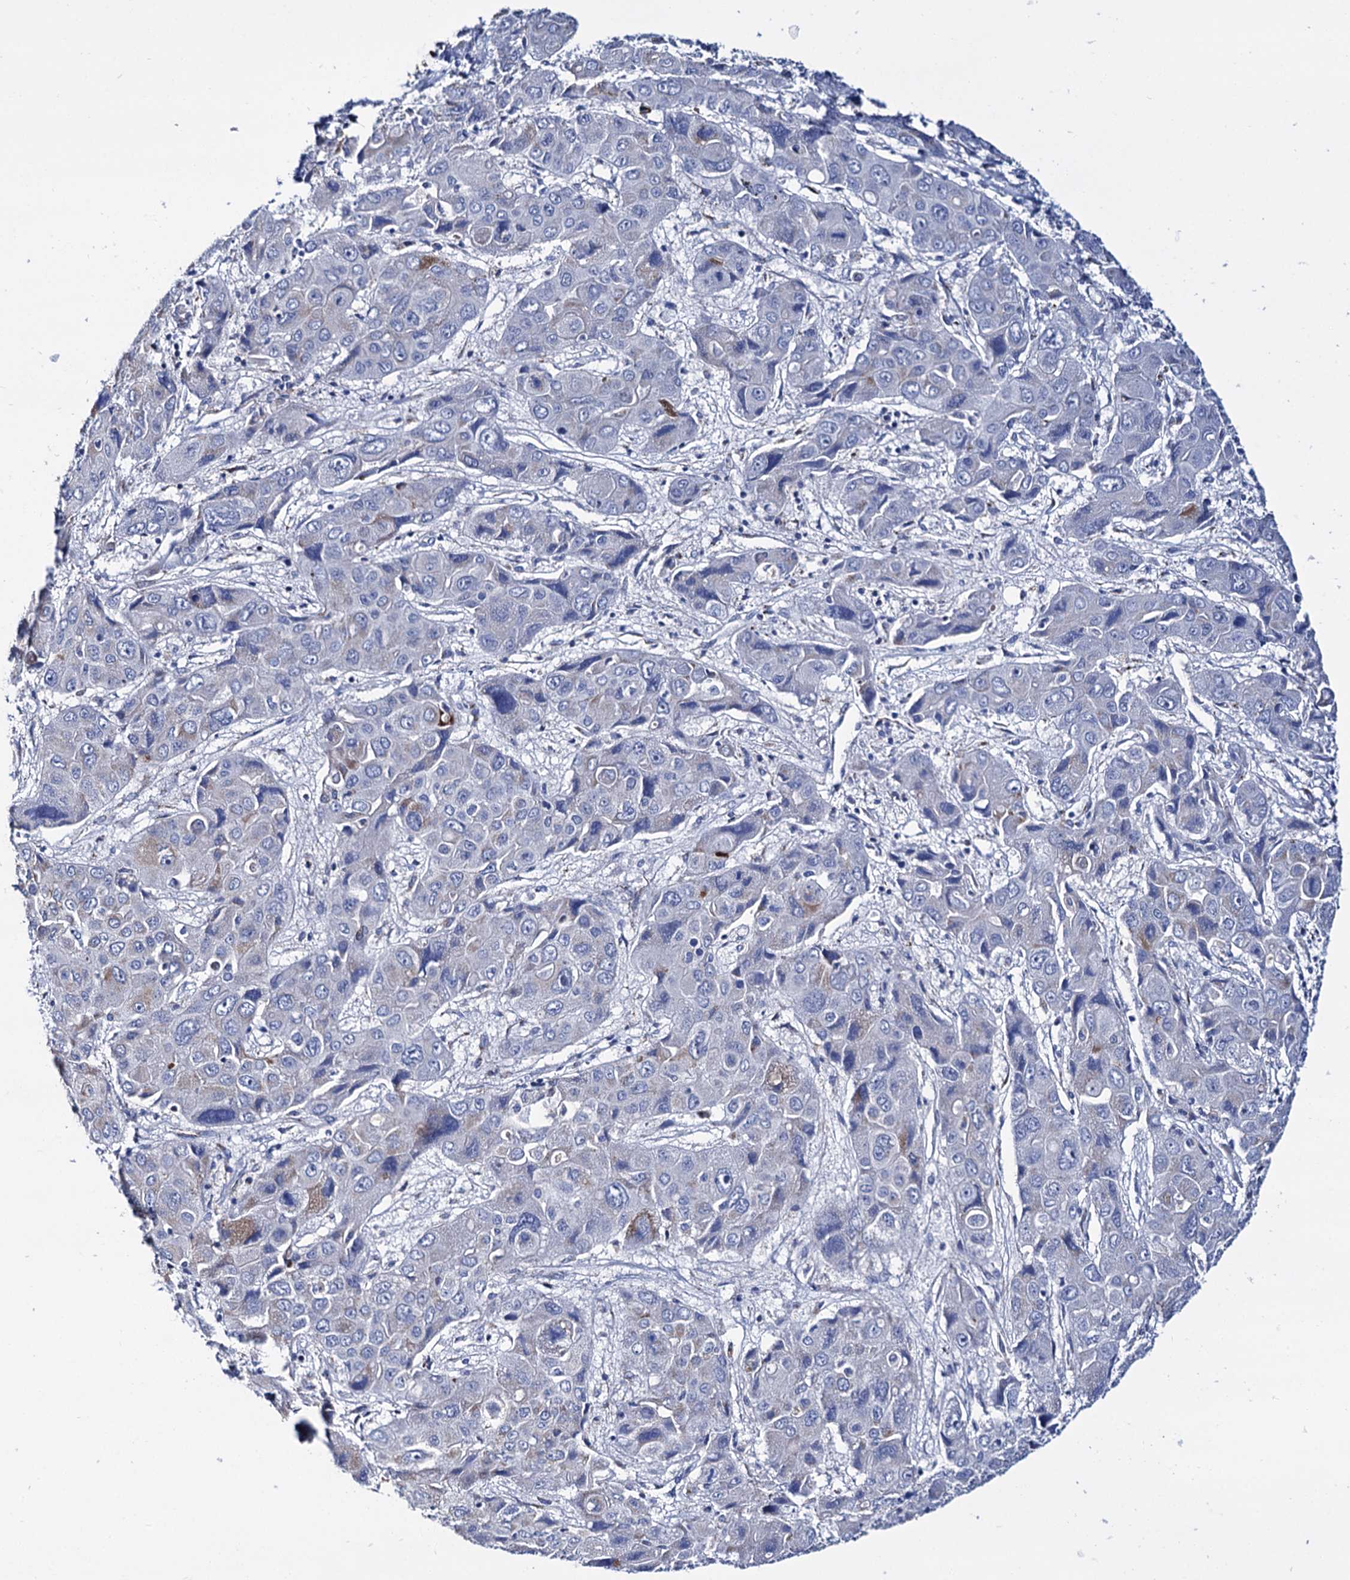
{"staining": {"intensity": "weak", "quantity": "<25%", "location": "cytoplasmic/membranous"}, "tissue": "liver cancer", "cell_type": "Tumor cells", "image_type": "cancer", "snomed": [{"axis": "morphology", "description": "Cholangiocarcinoma"}, {"axis": "topography", "description": "Liver"}], "caption": "Micrograph shows no protein expression in tumor cells of liver cancer tissue.", "gene": "UBASH3B", "patient": {"sex": "male", "age": 67}}